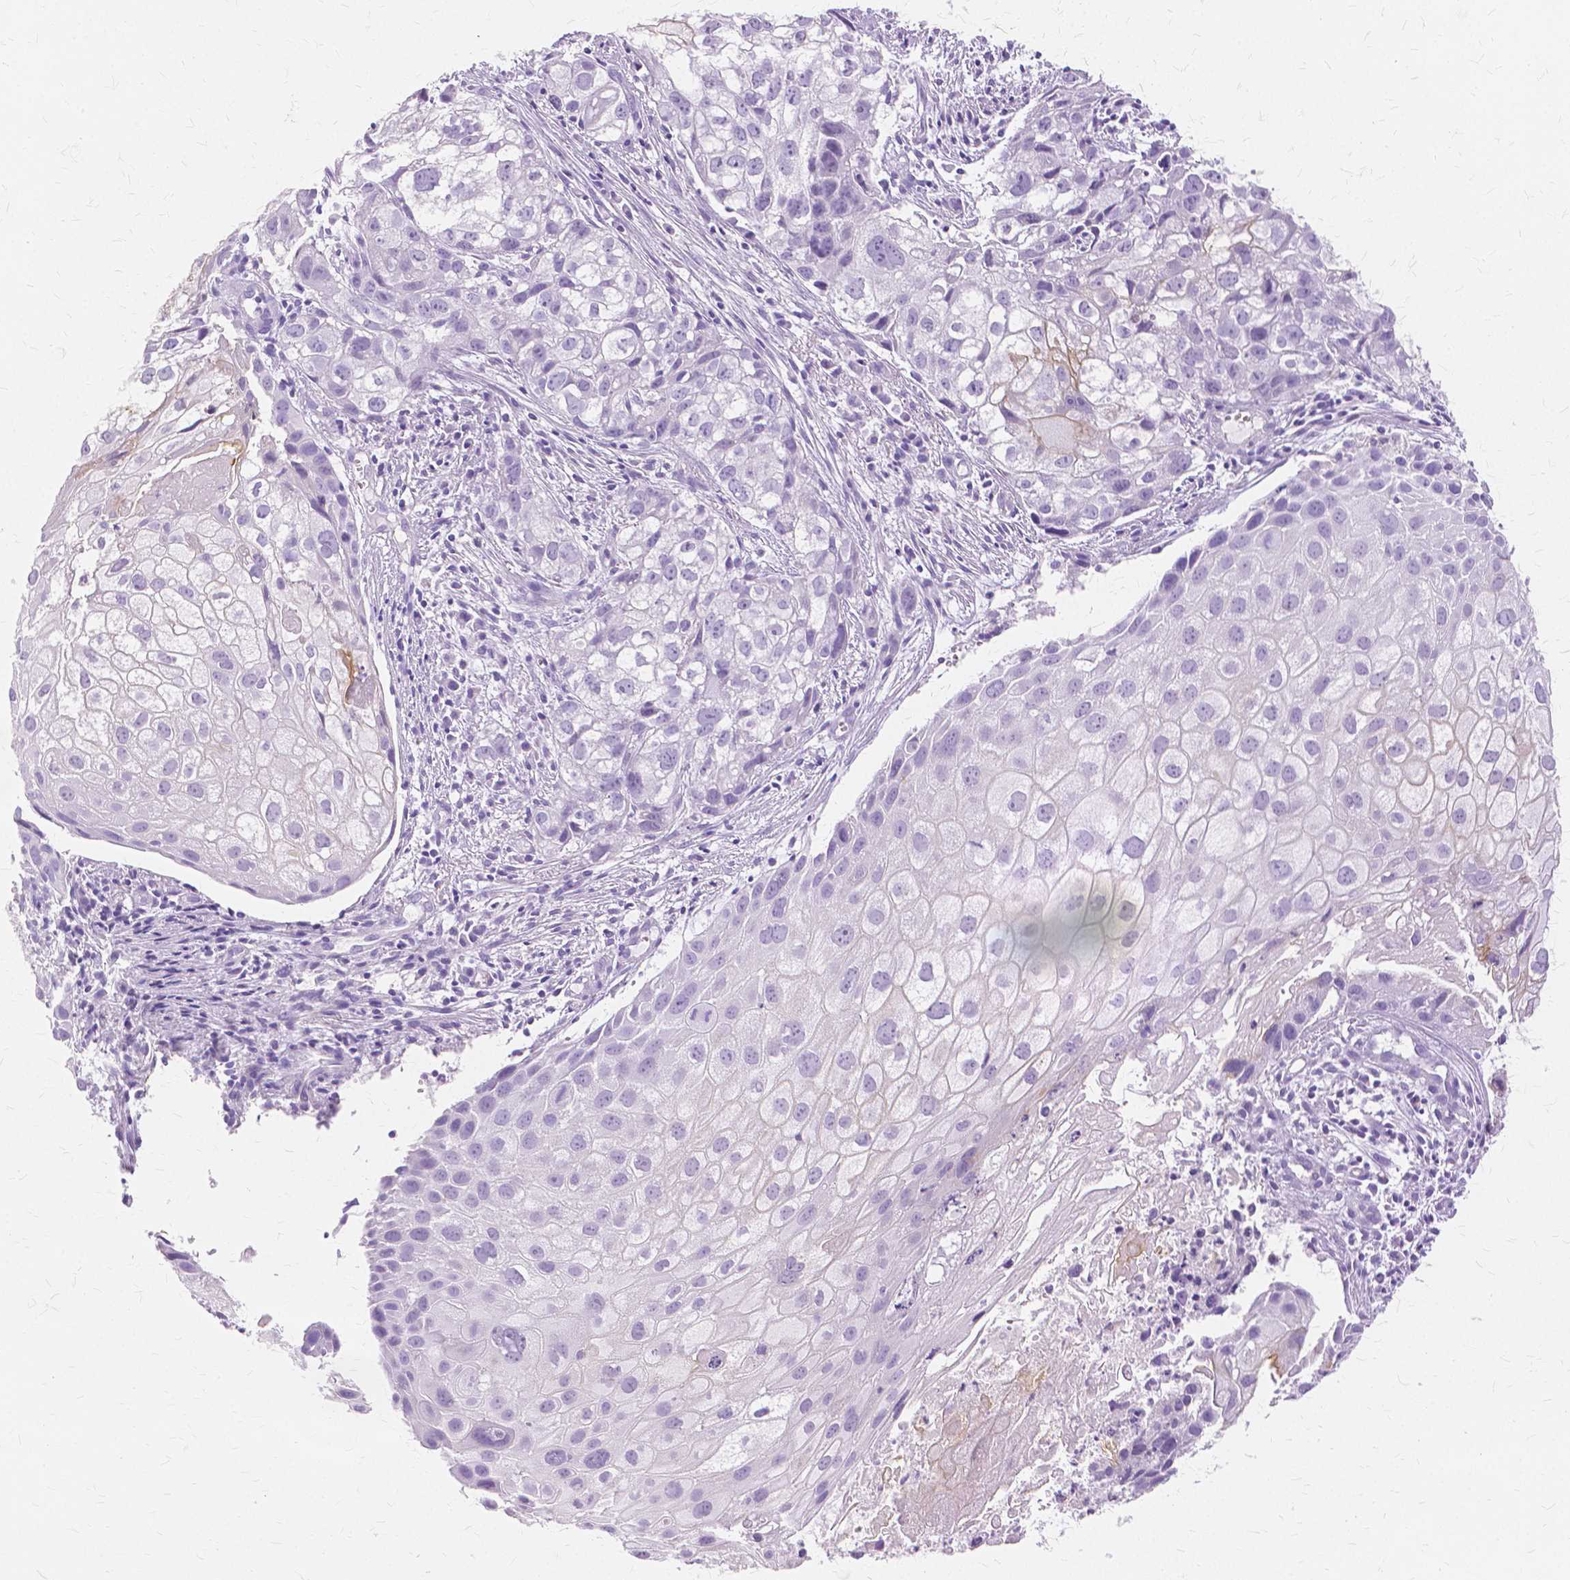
{"staining": {"intensity": "moderate", "quantity": "<25%", "location": "cytoplasmic/membranous"}, "tissue": "cervical cancer", "cell_type": "Tumor cells", "image_type": "cancer", "snomed": [{"axis": "morphology", "description": "Squamous cell carcinoma, NOS"}, {"axis": "topography", "description": "Cervix"}], "caption": "The micrograph displays a brown stain indicating the presence of a protein in the cytoplasmic/membranous of tumor cells in cervical squamous cell carcinoma.", "gene": "TGM1", "patient": {"sex": "female", "age": 53}}